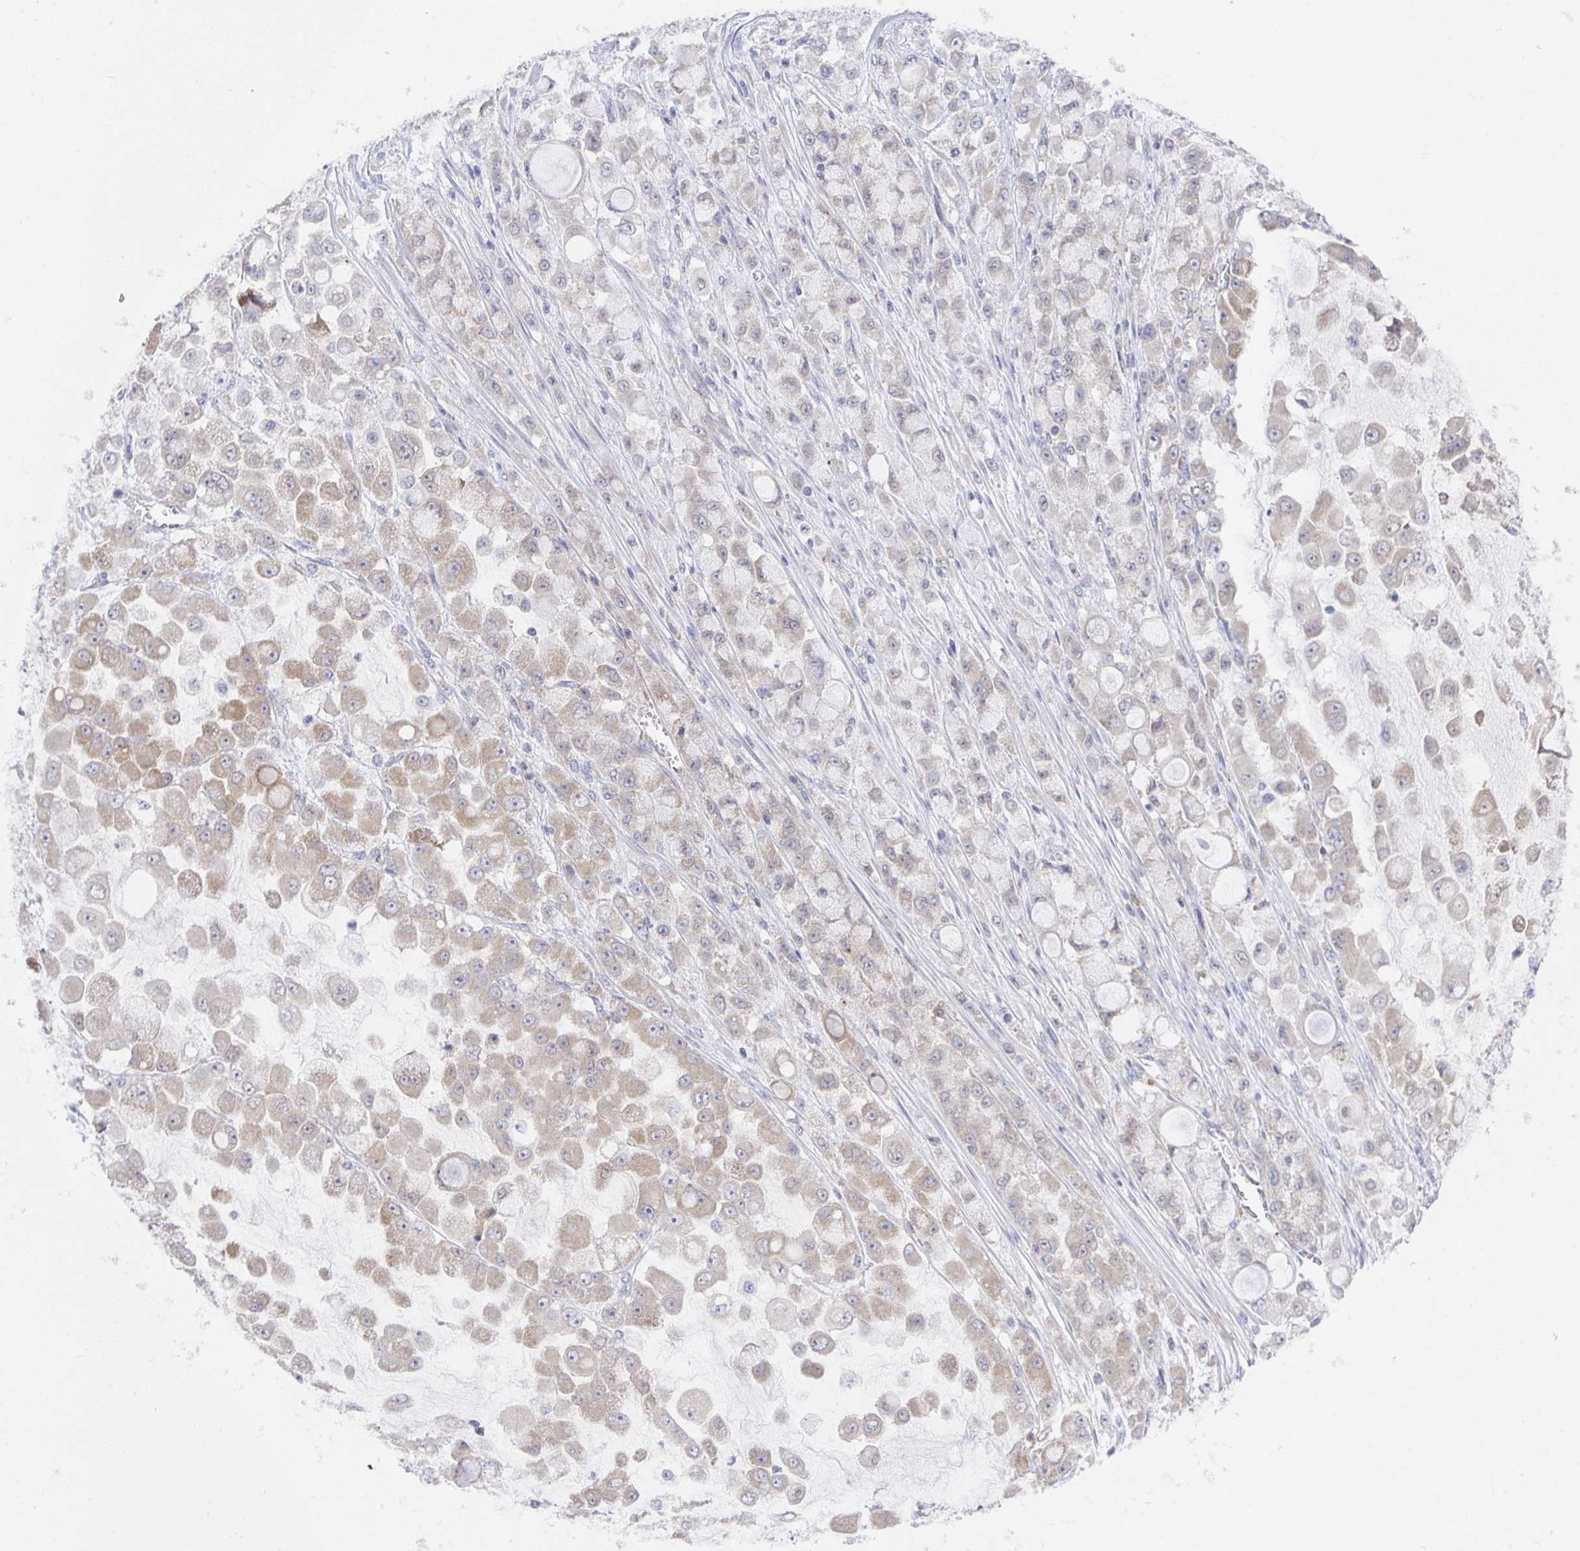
{"staining": {"intensity": "weak", "quantity": "<25%", "location": "cytoplasmic/membranous"}, "tissue": "stomach cancer", "cell_type": "Tumor cells", "image_type": "cancer", "snomed": [{"axis": "morphology", "description": "Adenocarcinoma, NOS"}, {"axis": "topography", "description": "Stomach"}], "caption": "A high-resolution image shows immunohistochemistry staining of stomach adenocarcinoma, which shows no significant positivity in tumor cells. Nuclei are stained in blue.", "gene": "BAD", "patient": {"sex": "female", "age": 76}}